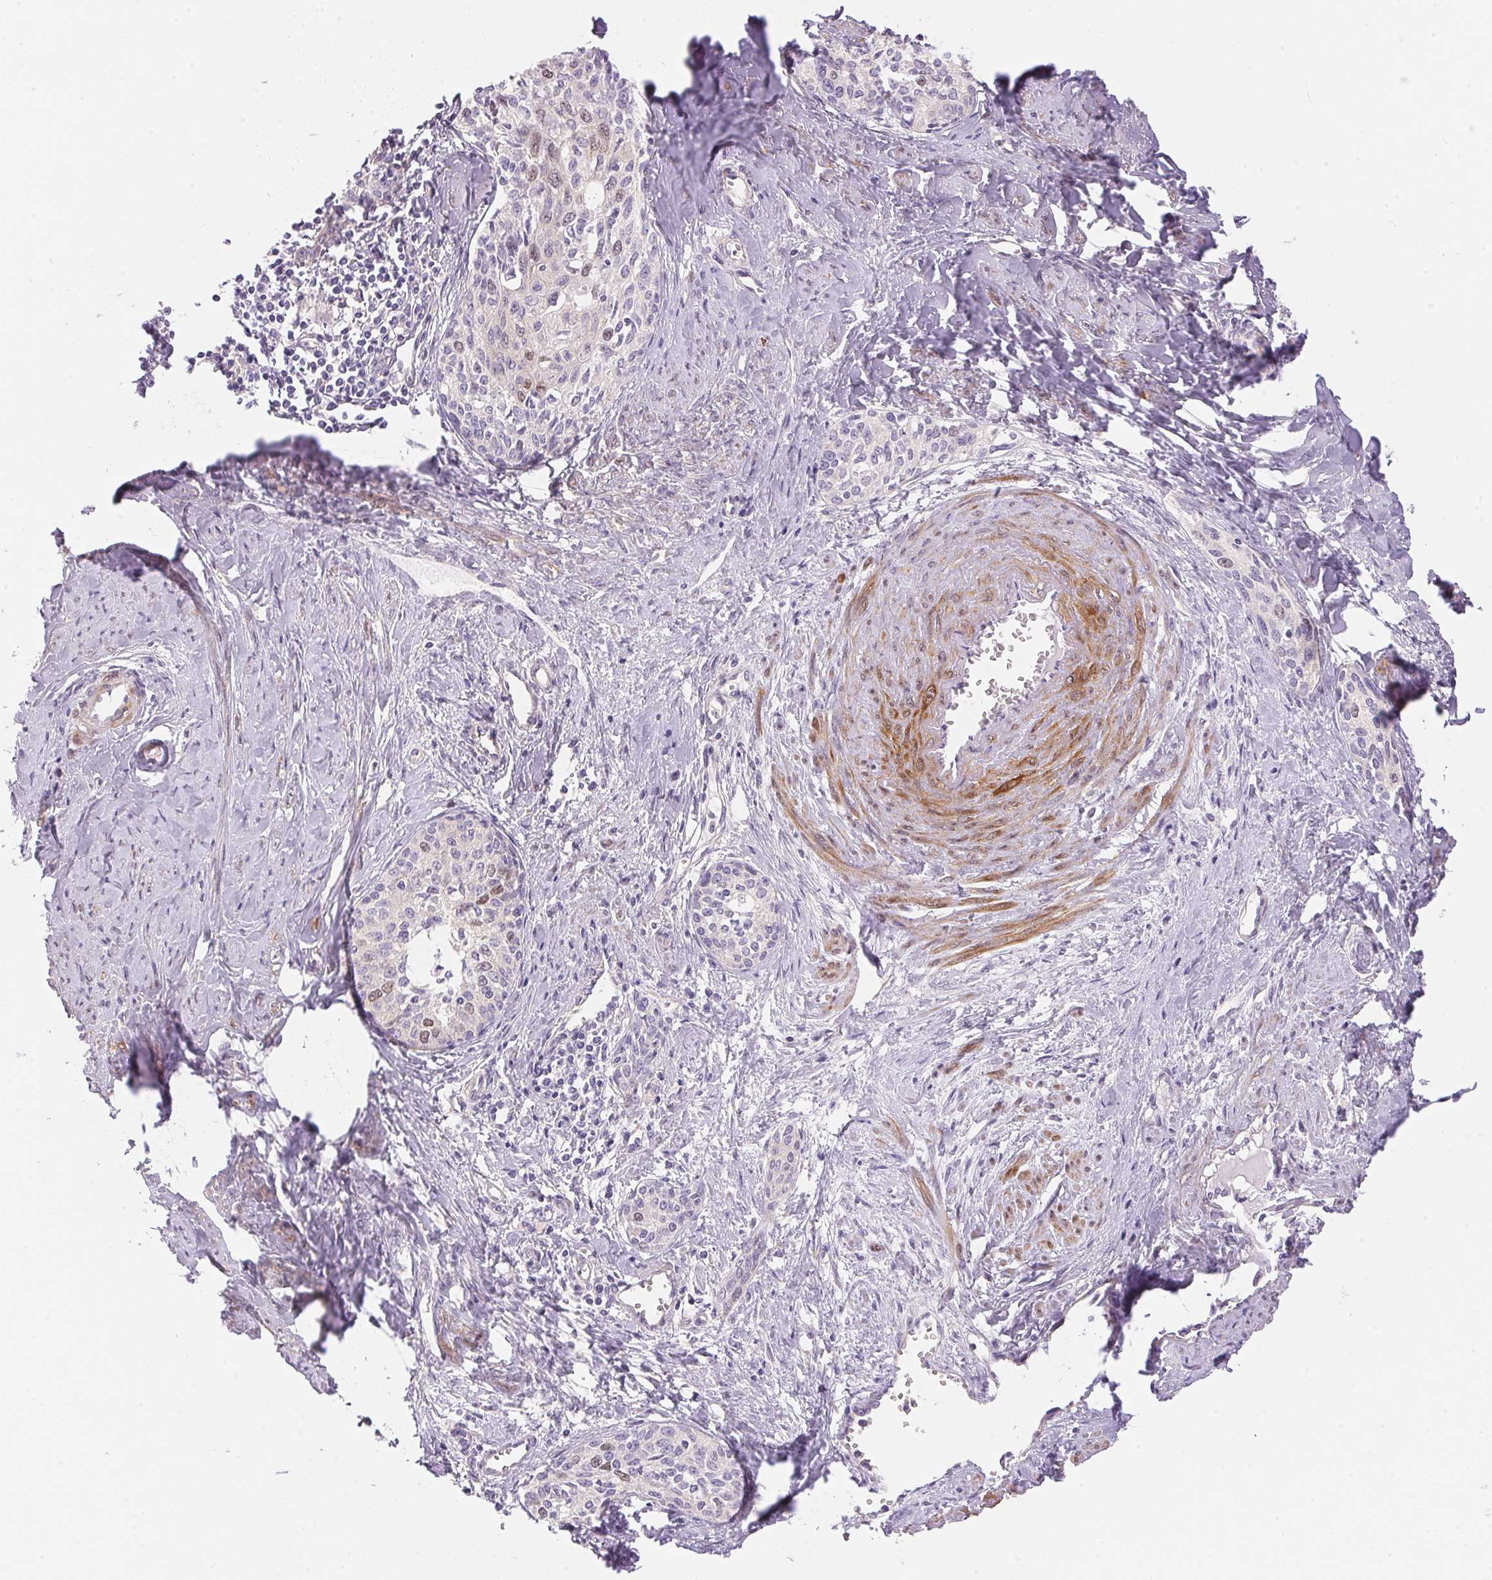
{"staining": {"intensity": "negative", "quantity": "none", "location": "none"}, "tissue": "cervical cancer", "cell_type": "Tumor cells", "image_type": "cancer", "snomed": [{"axis": "morphology", "description": "Squamous cell carcinoma, NOS"}, {"axis": "morphology", "description": "Adenocarcinoma, NOS"}, {"axis": "topography", "description": "Cervix"}], "caption": "Cervical cancer stained for a protein using immunohistochemistry shows no staining tumor cells.", "gene": "SMTN", "patient": {"sex": "female", "age": 52}}